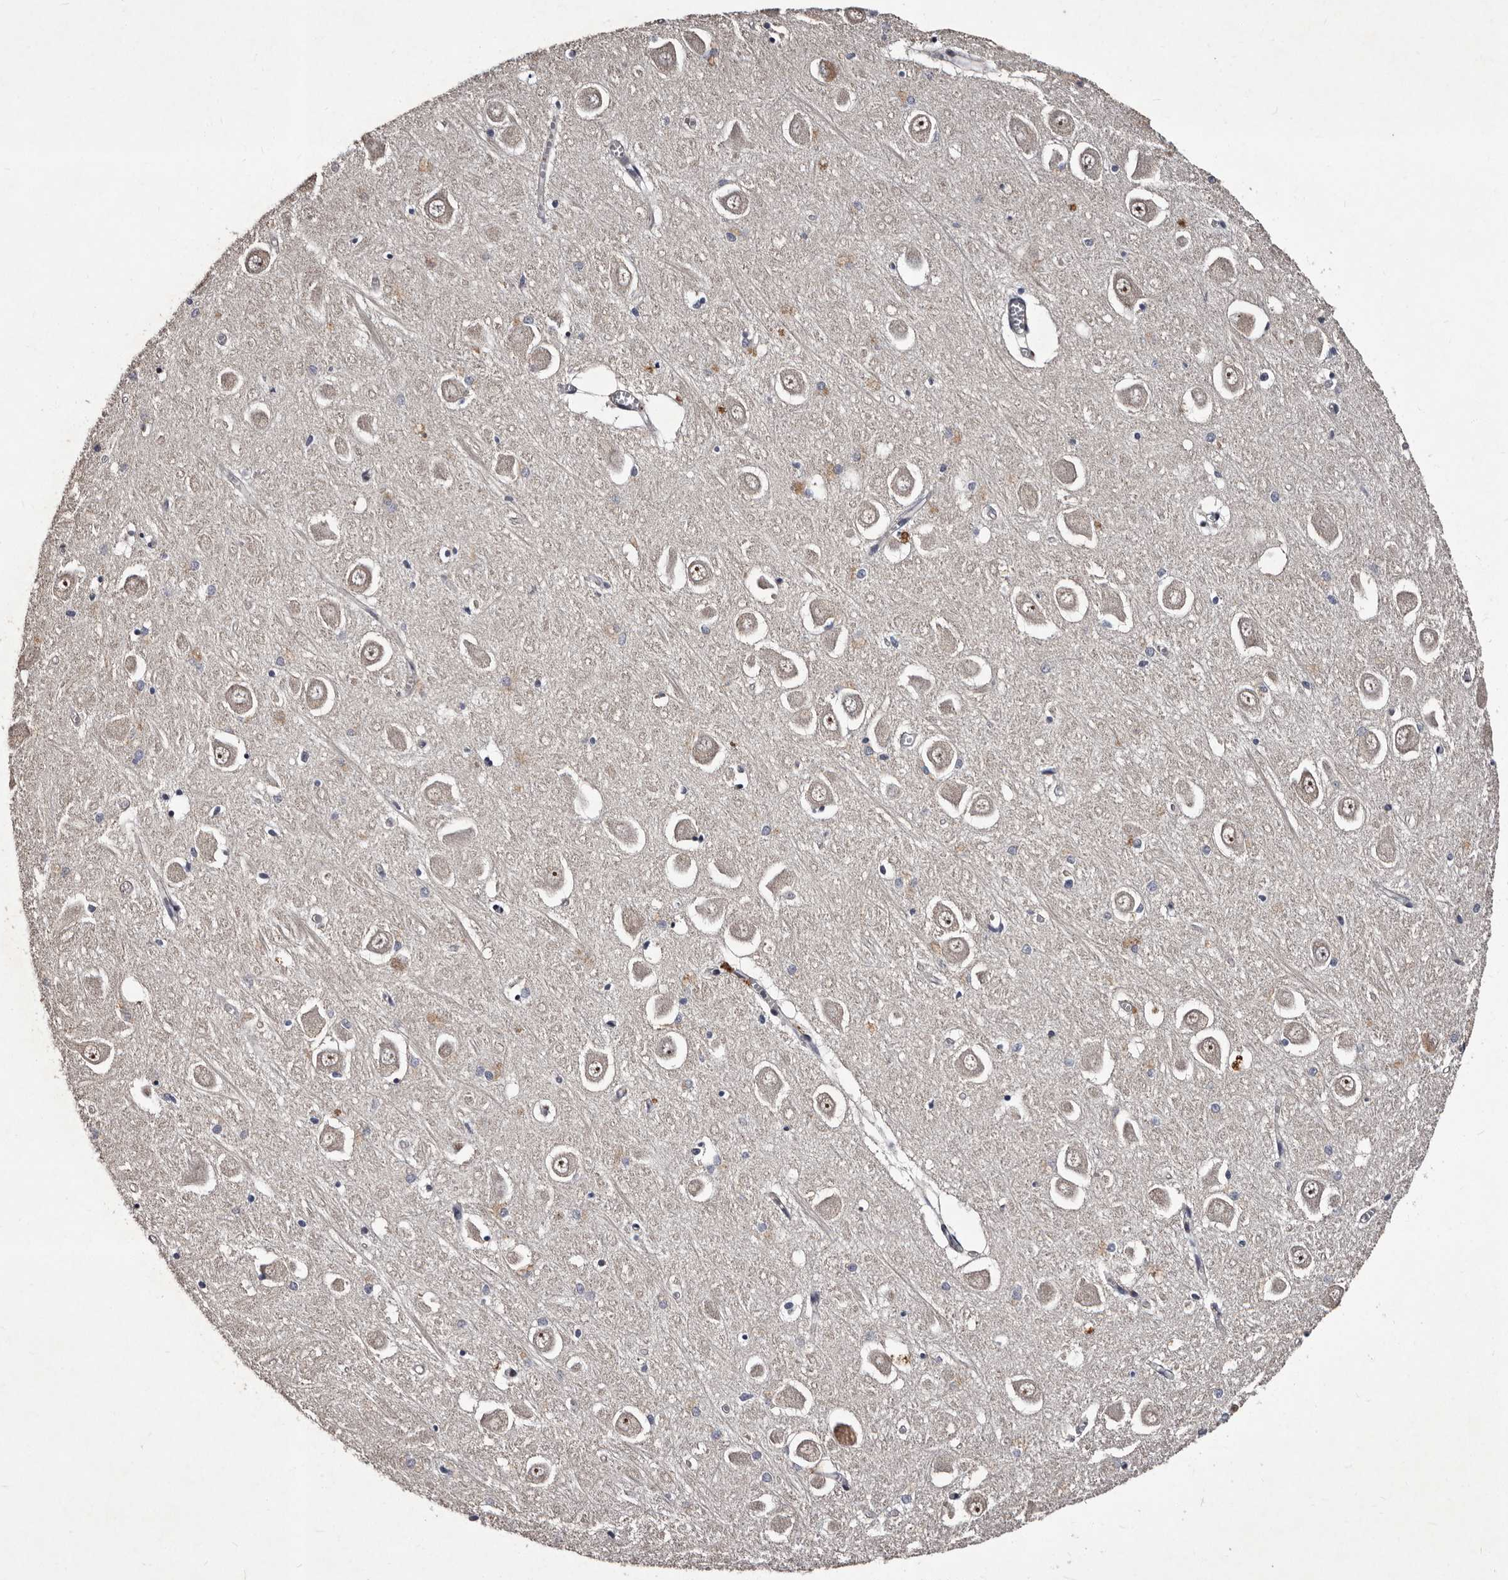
{"staining": {"intensity": "moderate", "quantity": "<25%", "location": "cytoplasmic/membranous"}, "tissue": "hippocampus", "cell_type": "Glial cells", "image_type": "normal", "snomed": [{"axis": "morphology", "description": "Normal tissue, NOS"}, {"axis": "topography", "description": "Hippocampus"}], "caption": "Immunohistochemistry (IHC) of benign hippocampus exhibits low levels of moderate cytoplasmic/membranous expression in approximately <25% of glial cells. (Stains: DAB in brown, nuclei in blue, Microscopy: brightfield microscopy at high magnification).", "gene": "MKRN3", "patient": {"sex": "male", "age": 70}}